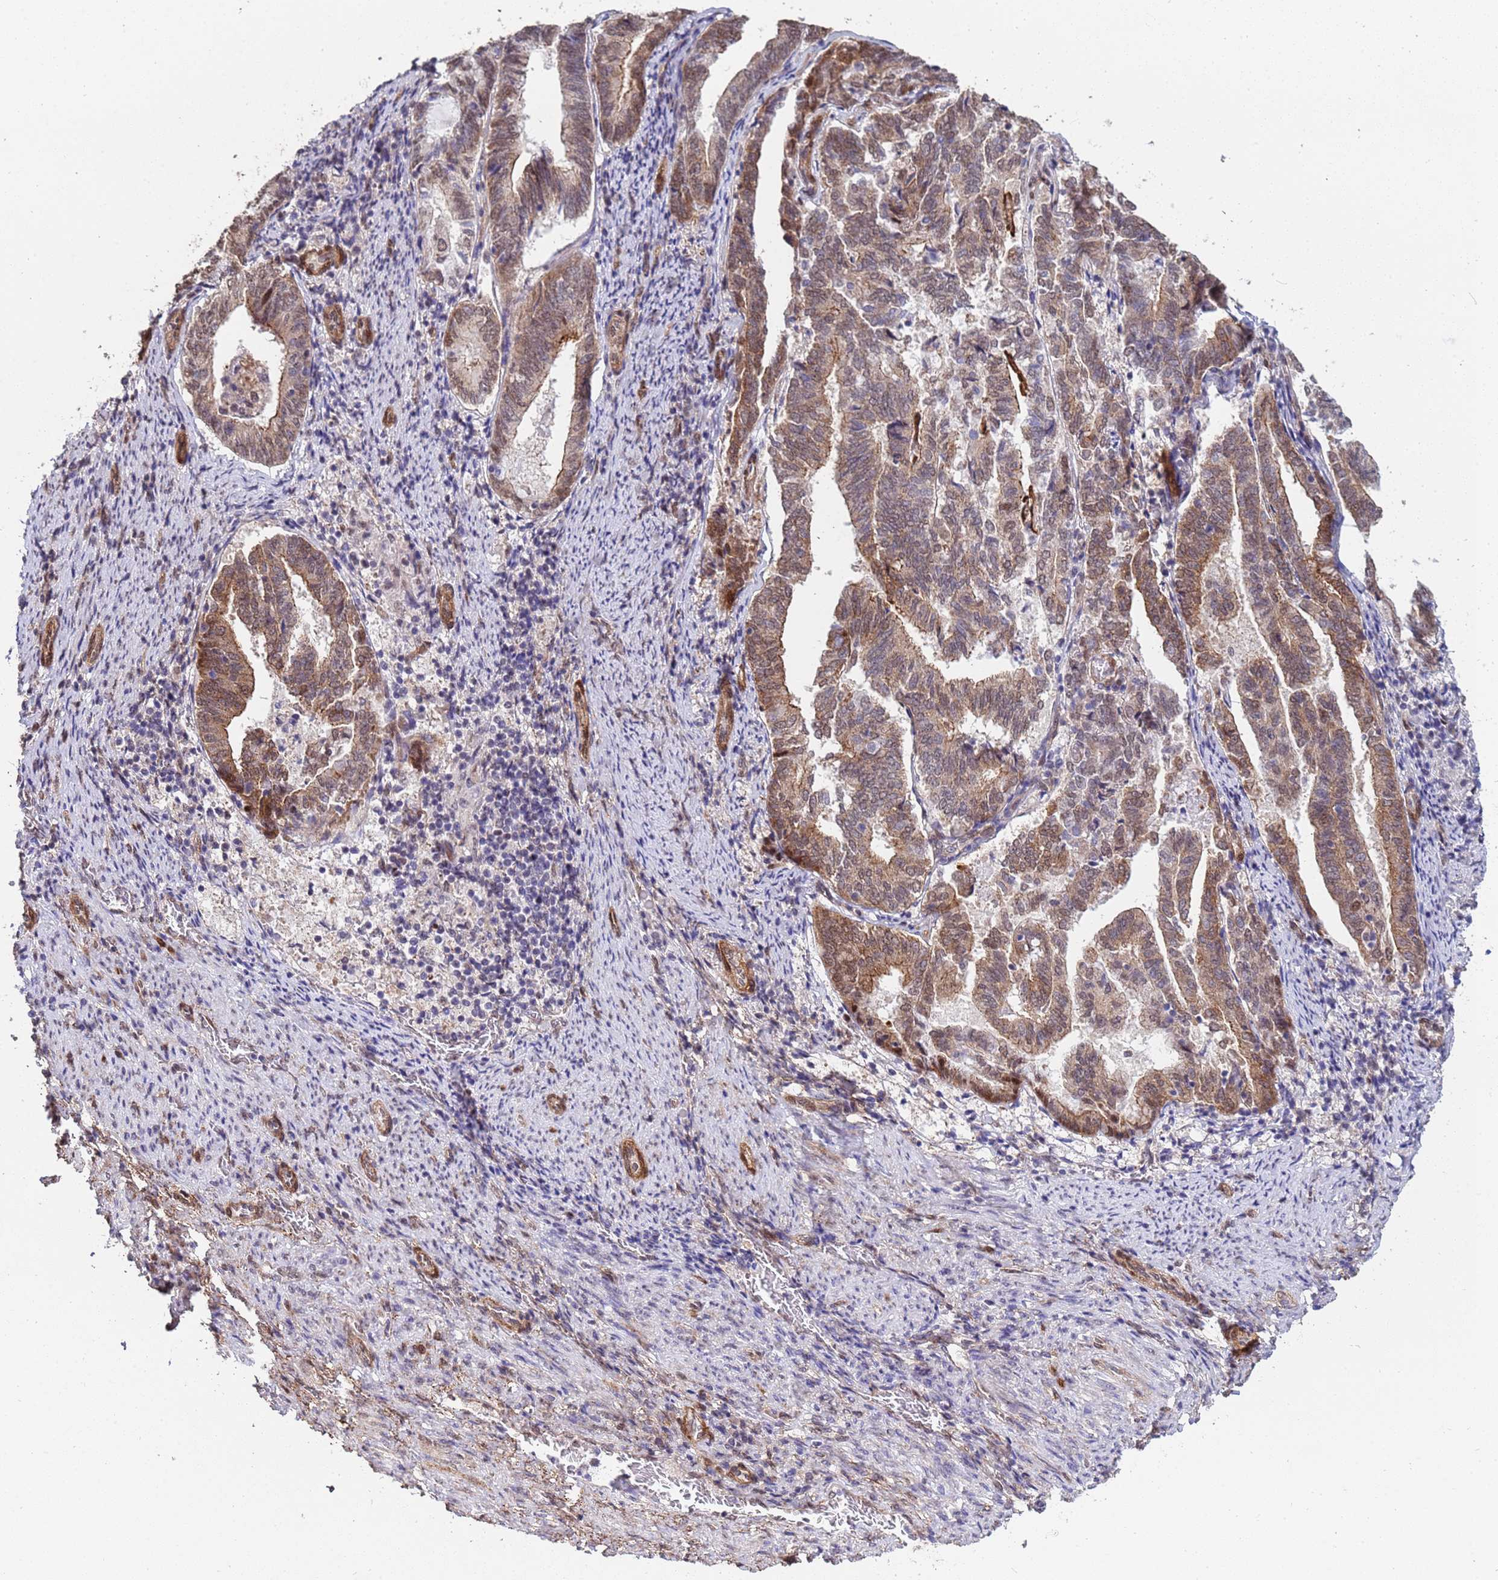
{"staining": {"intensity": "moderate", "quantity": ">75%", "location": "cytoplasmic/membranous,nuclear"}, "tissue": "endometrial cancer", "cell_type": "Tumor cells", "image_type": "cancer", "snomed": [{"axis": "morphology", "description": "Adenocarcinoma, NOS"}, {"axis": "topography", "description": "Endometrium"}], "caption": "Immunohistochemistry histopathology image of endometrial cancer stained for a protein (brown), which shows medium levels of moderate cytoplasmic/membranous and nuclear expression in about >75% of tumor cells.", "gene": "TRIP6", "patient": {"sex": "female", "age": 80}}